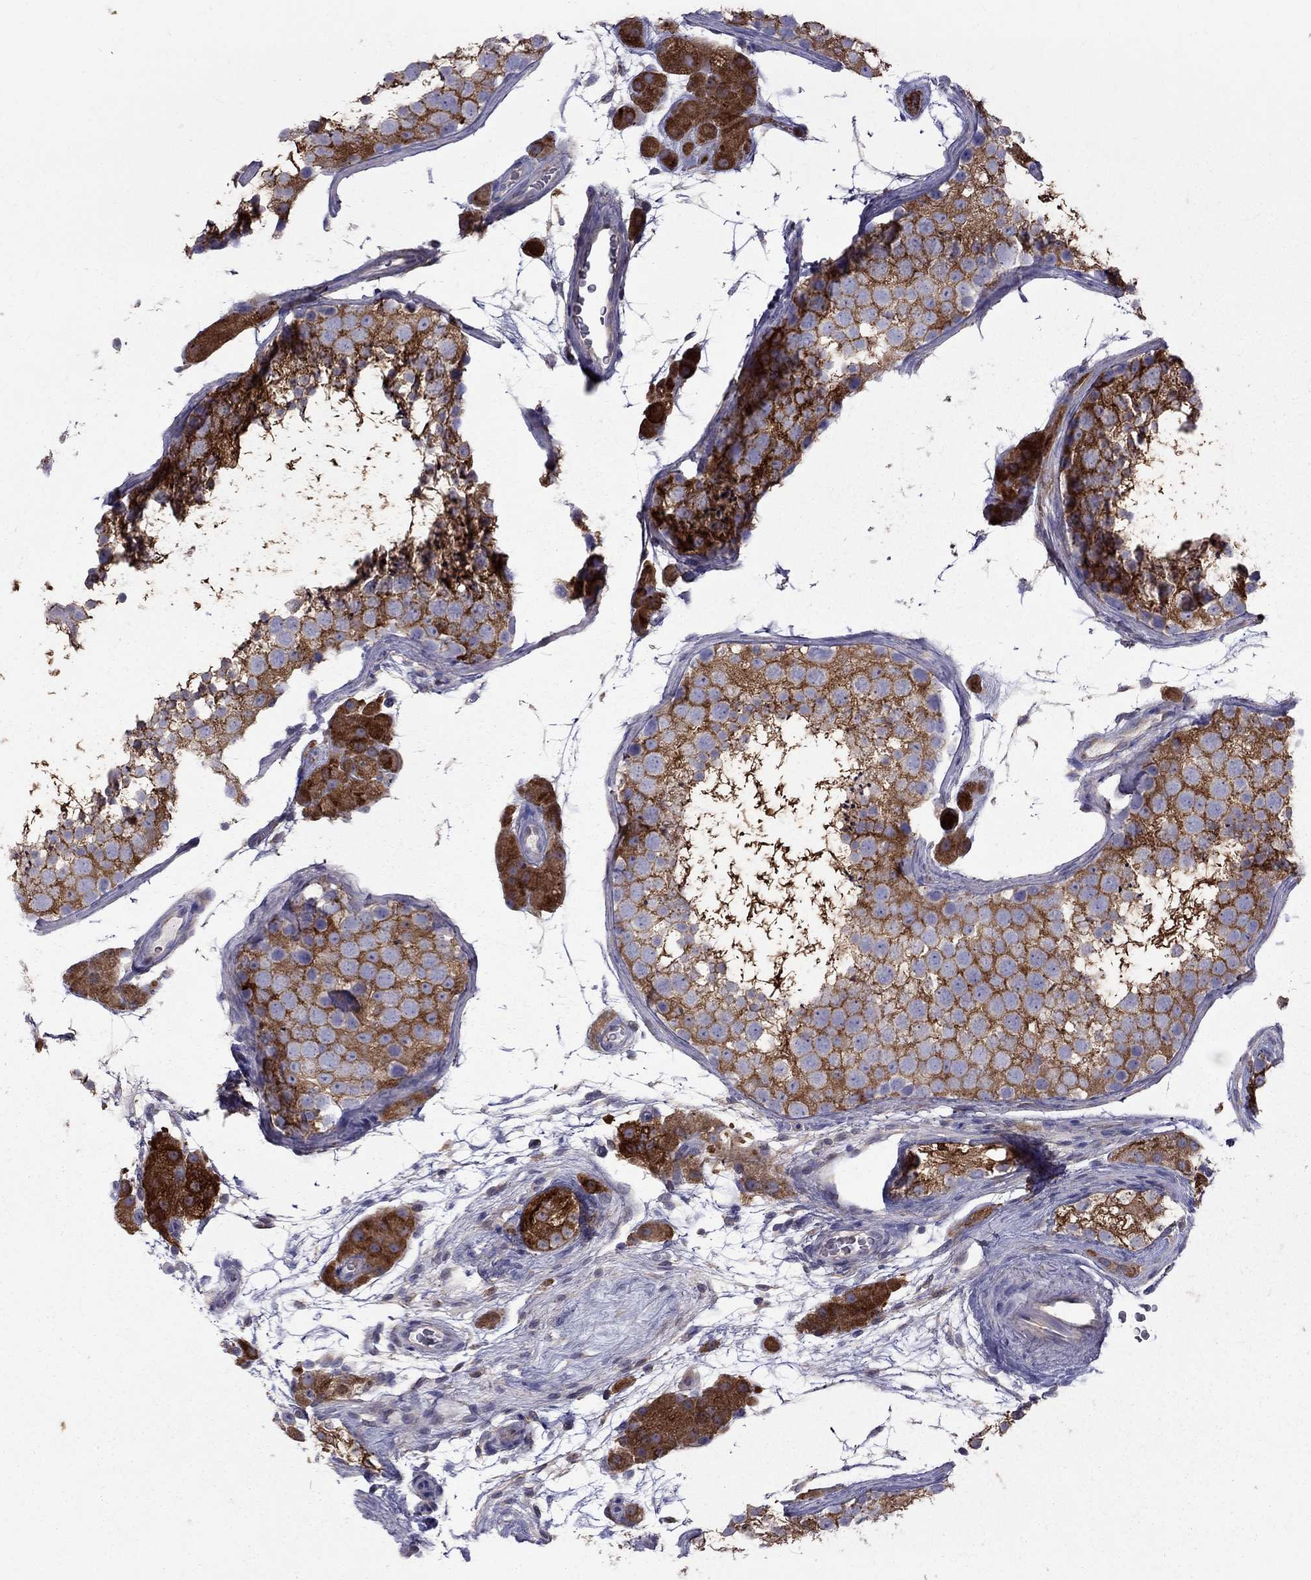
{"staining": {"intensity": "strong", "quantity": ">75%", "location": "cytoplasmic/membranous"}, "tissue": "testis", "cell_type": "Cells in seminiferous ducts", "image_type": "normal", "snomed": [{"axis": "morphology", "description": "Normal tissue, NOS"}, {"axis": "topography", "description": "Testis"}], "caption": "The immunohistochemical stain labels strong cytoplasmic/membranous staining in cells in seminiferous ducts of normal testis.", "gene": "EIF4E3", "patient": {"sex": "male", "age": 41}}